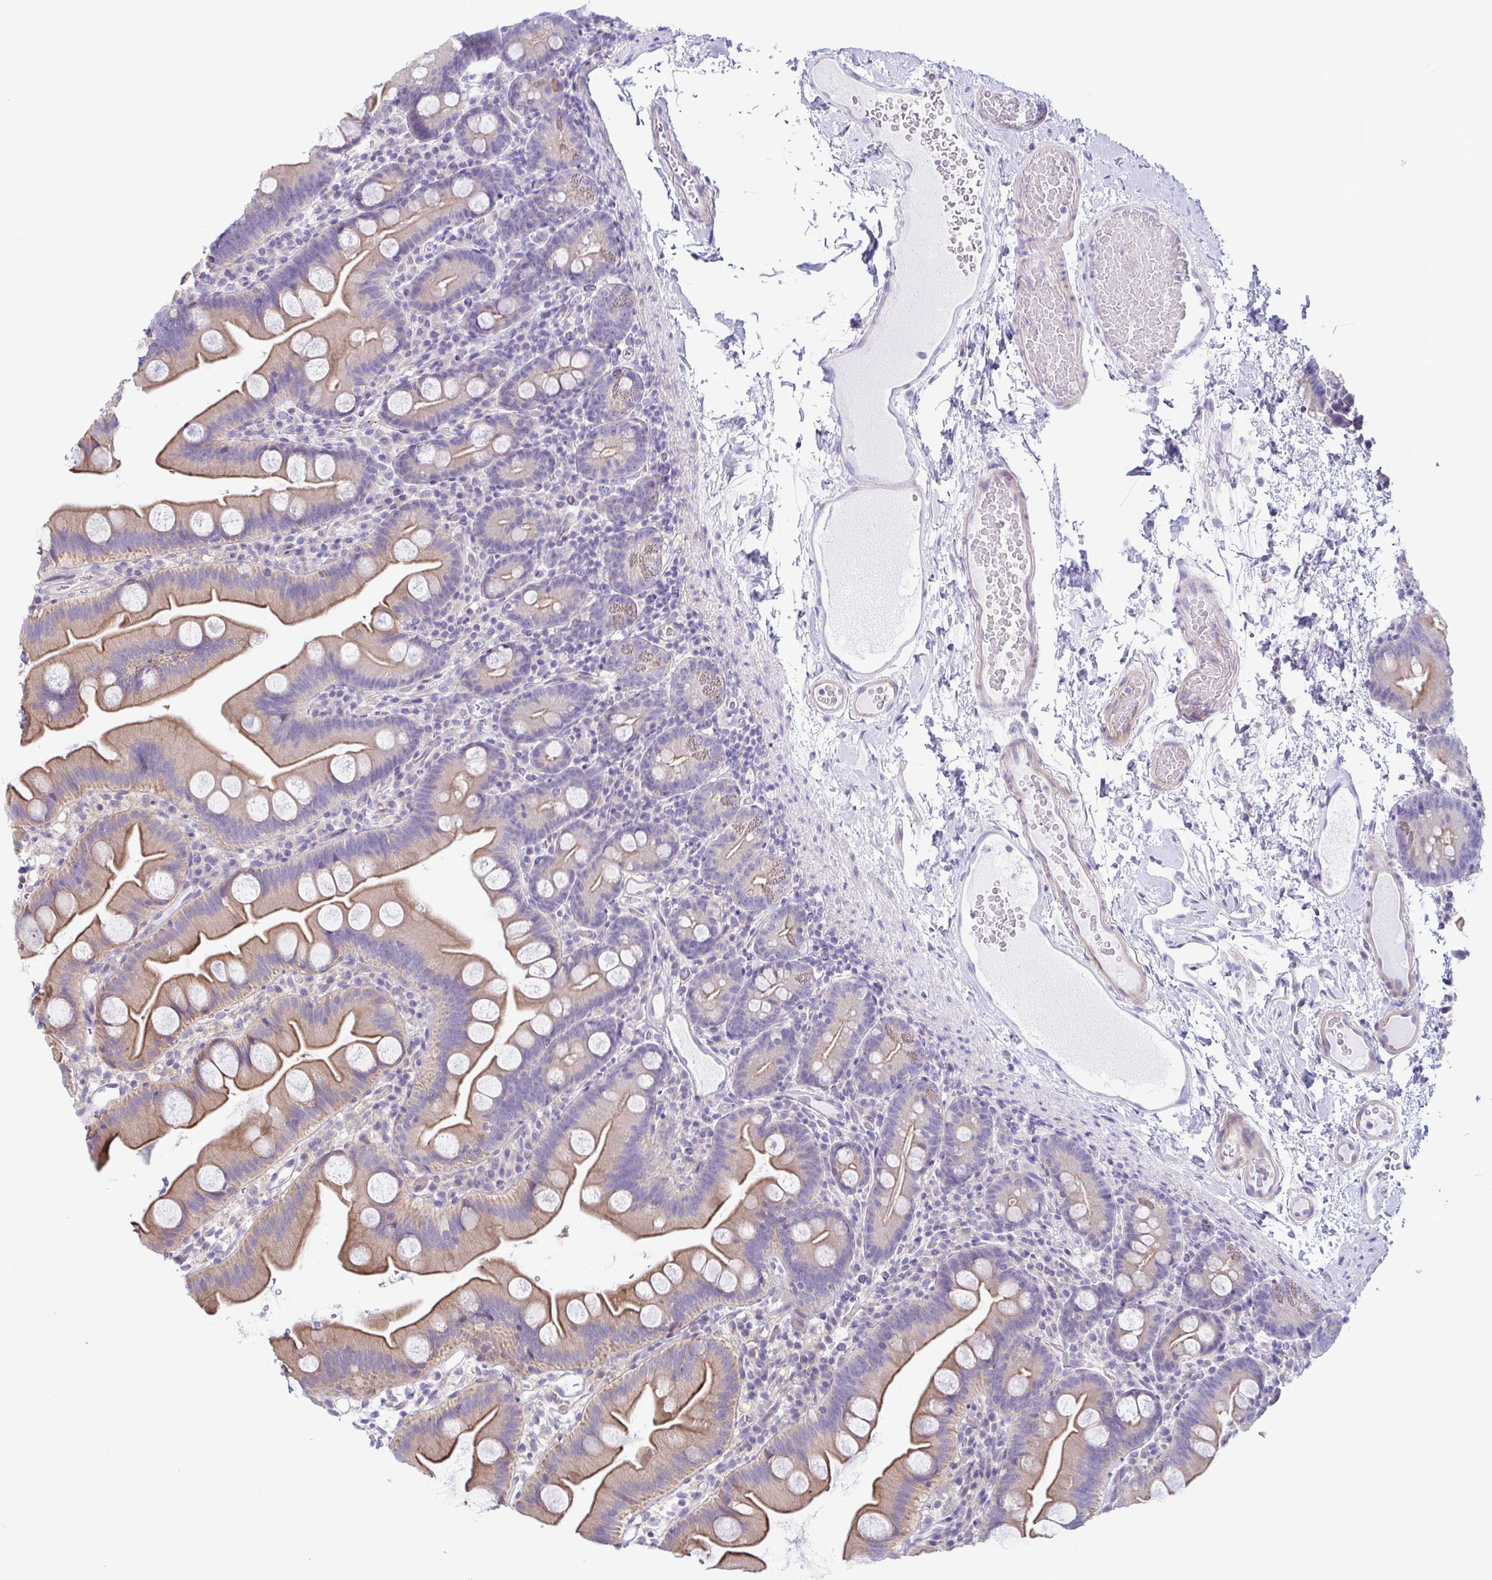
{"staining": {"intensity": "moderate", "quantity": ">75%", "location": "cytoplasmic/membranous"}, "tissue": "small intestine", "cell_type": "Glandular cells", "image_type": "normal", "snomed": [{"axis": "morphology", "description": "Normal tissue, NOS"}, {"axis": "topography", "description": "Small intestine"}], "caption": "Protein expression analysis of normal human small intestine reveals moderate cytoplasmic/membranous positivity in about >75% of glandular cells.", "gene": "TNNI2", "patient": {"sex": "female", "age": 68}}